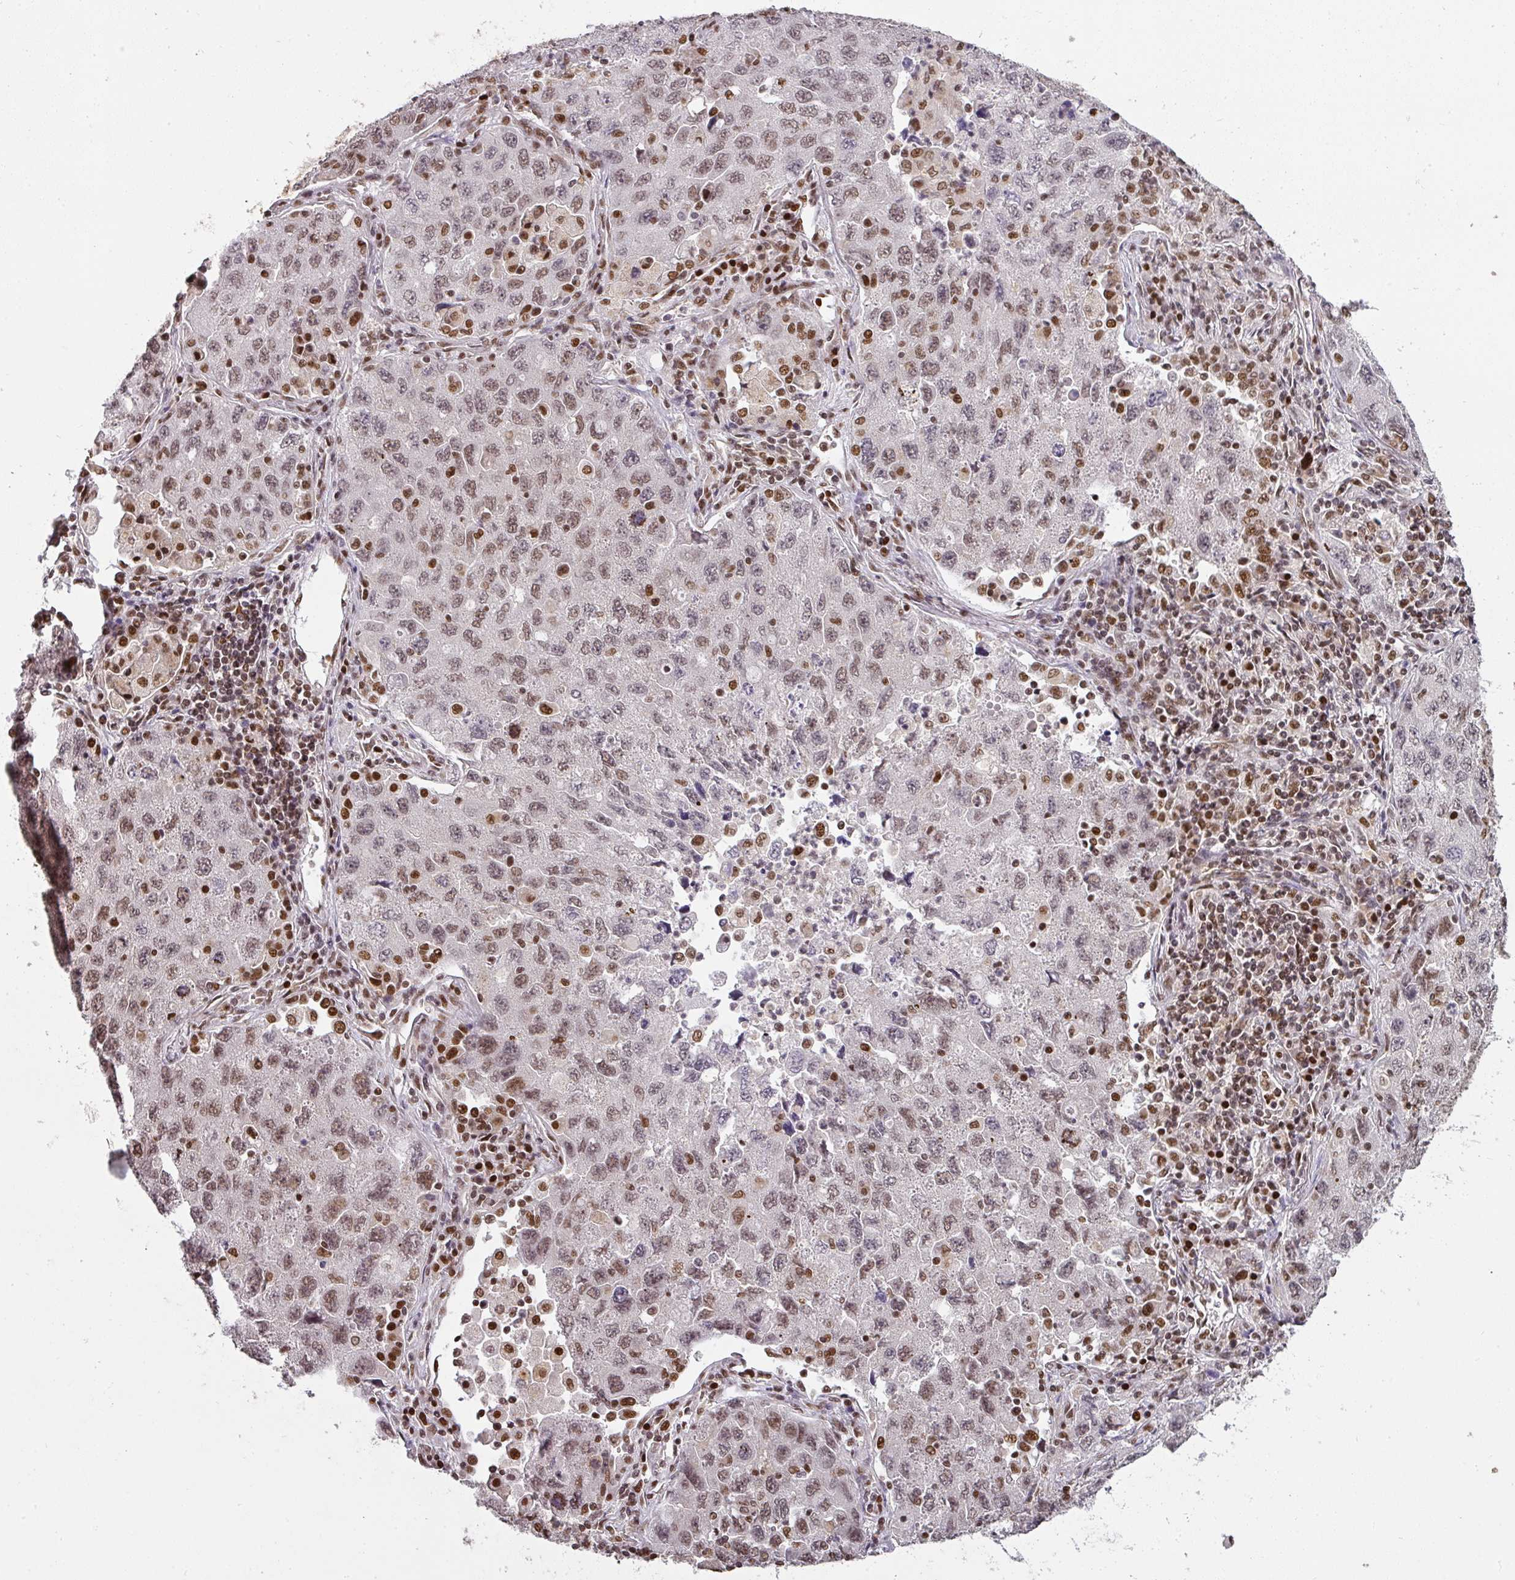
{"staining": {"intensity": "weak", "quantity": "25%-75%", "location": "nuclear"}, "tissue": "lung cancer", "cell_type": "Tumor cells", "image_type": "cancer", "snomed": [{"axis": "morphology", "description": "Adenocarcinoma, NOS"}, {"axis": "topography", "description": "Lung"}], "caption": "Immunohistochemical staining of human adenocarcinoma (lung) demonstrates weak nuclear protein expression in approximately 25%-75% of tumor cells.", "gene": "GPRIN2", "patient": {"sex": "female", "age": 57}}